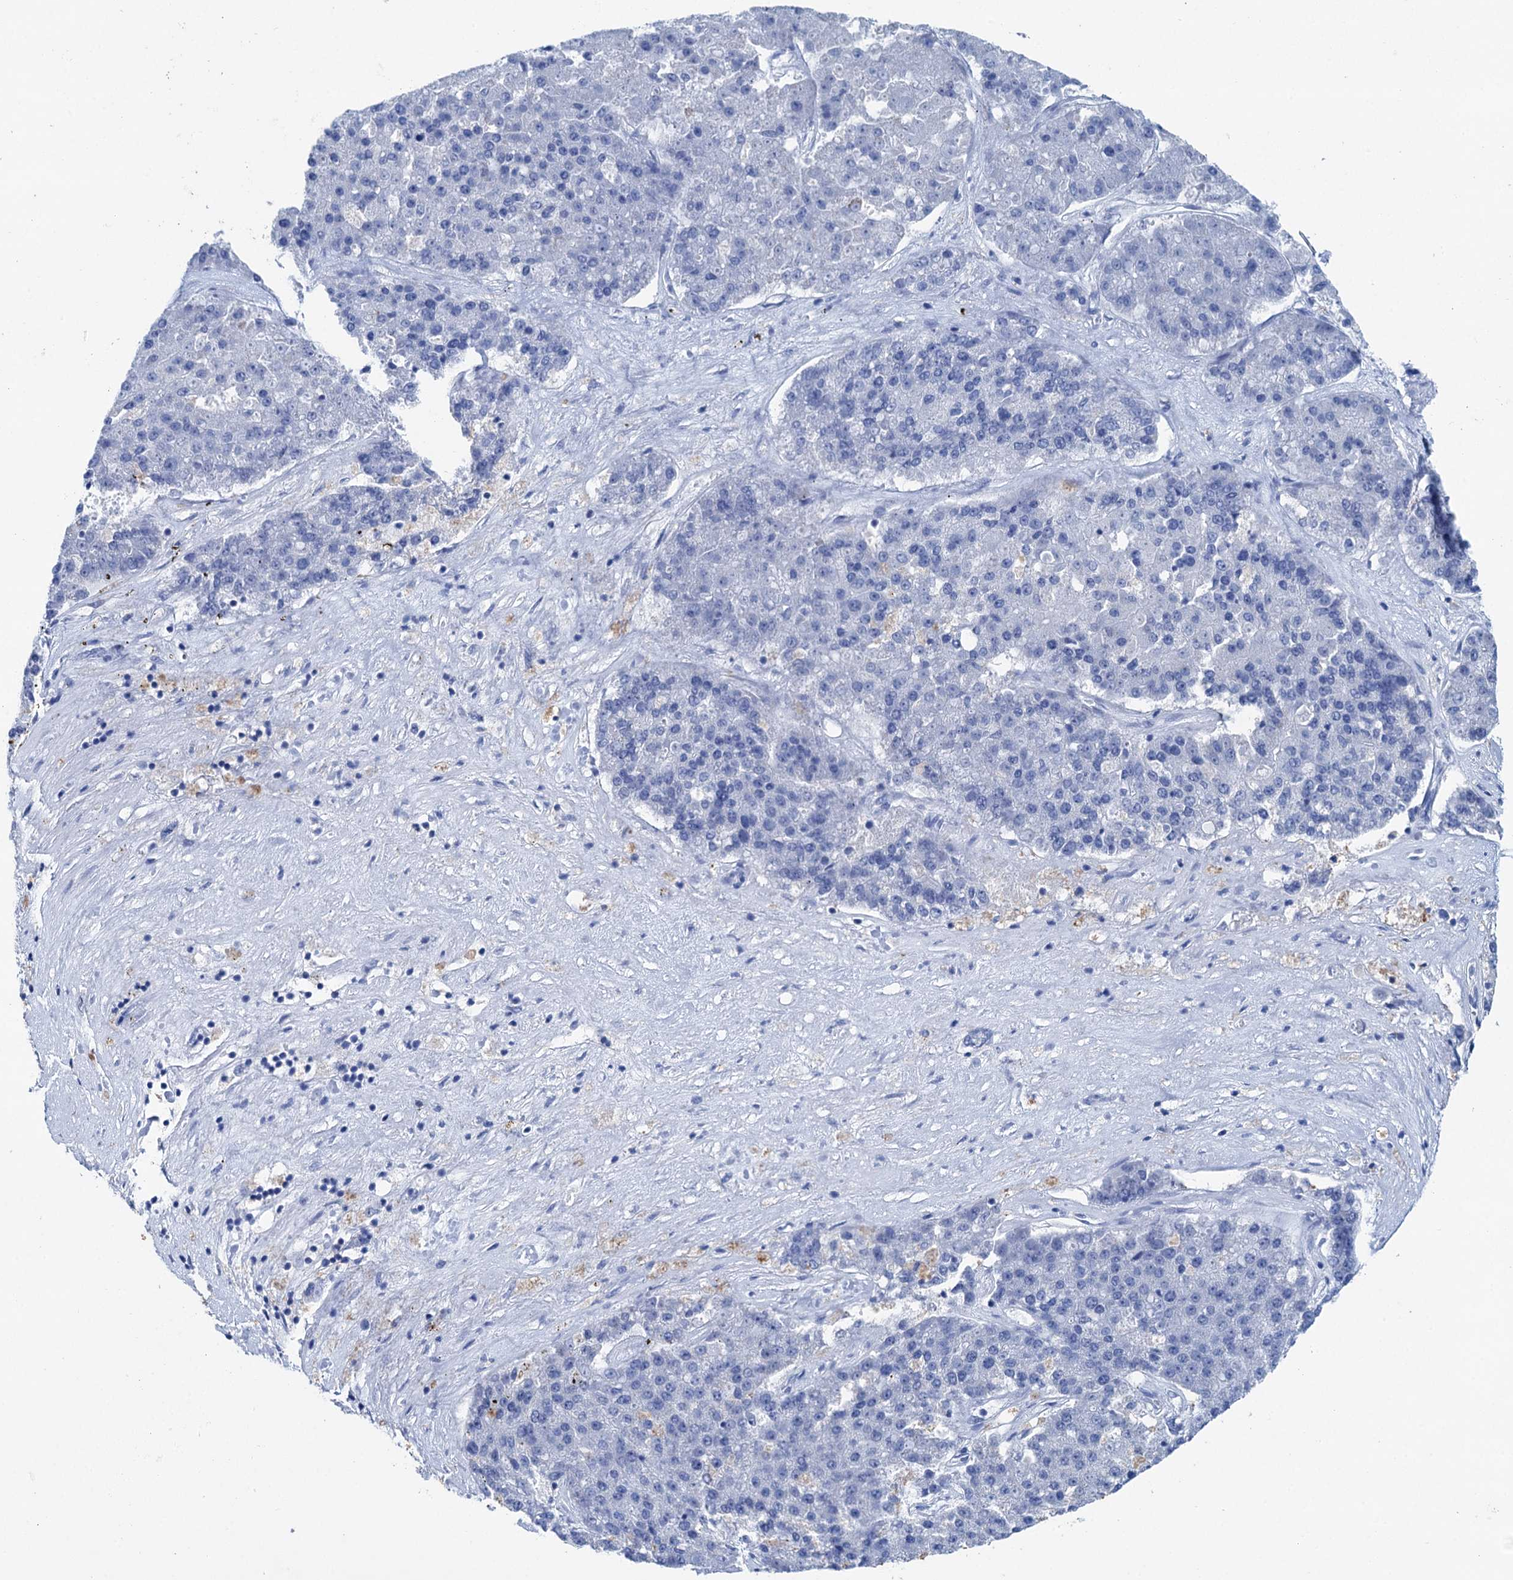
{"staining": {"intensity": "negative", "quantity": "none", "location": "none"}, "tissue": "pancreatic cancer", "cell_type": "Tumor cells", "image_type": "cancer", "snomed": [{"axis": "morphology", "description": "Adenocarcinoma, NOS"}, {"axis": "topography", "description": "Pancreas"}], "caption": "Immunohistochemistry of adenocarcinoma (pancreatic) demonstrates no positivity in tumor cells. (DAB IHC visualized using brightfield microscopy, high magnification).", "gene": "BRINP1", "patient": {"sex": "male", "age": 50}}